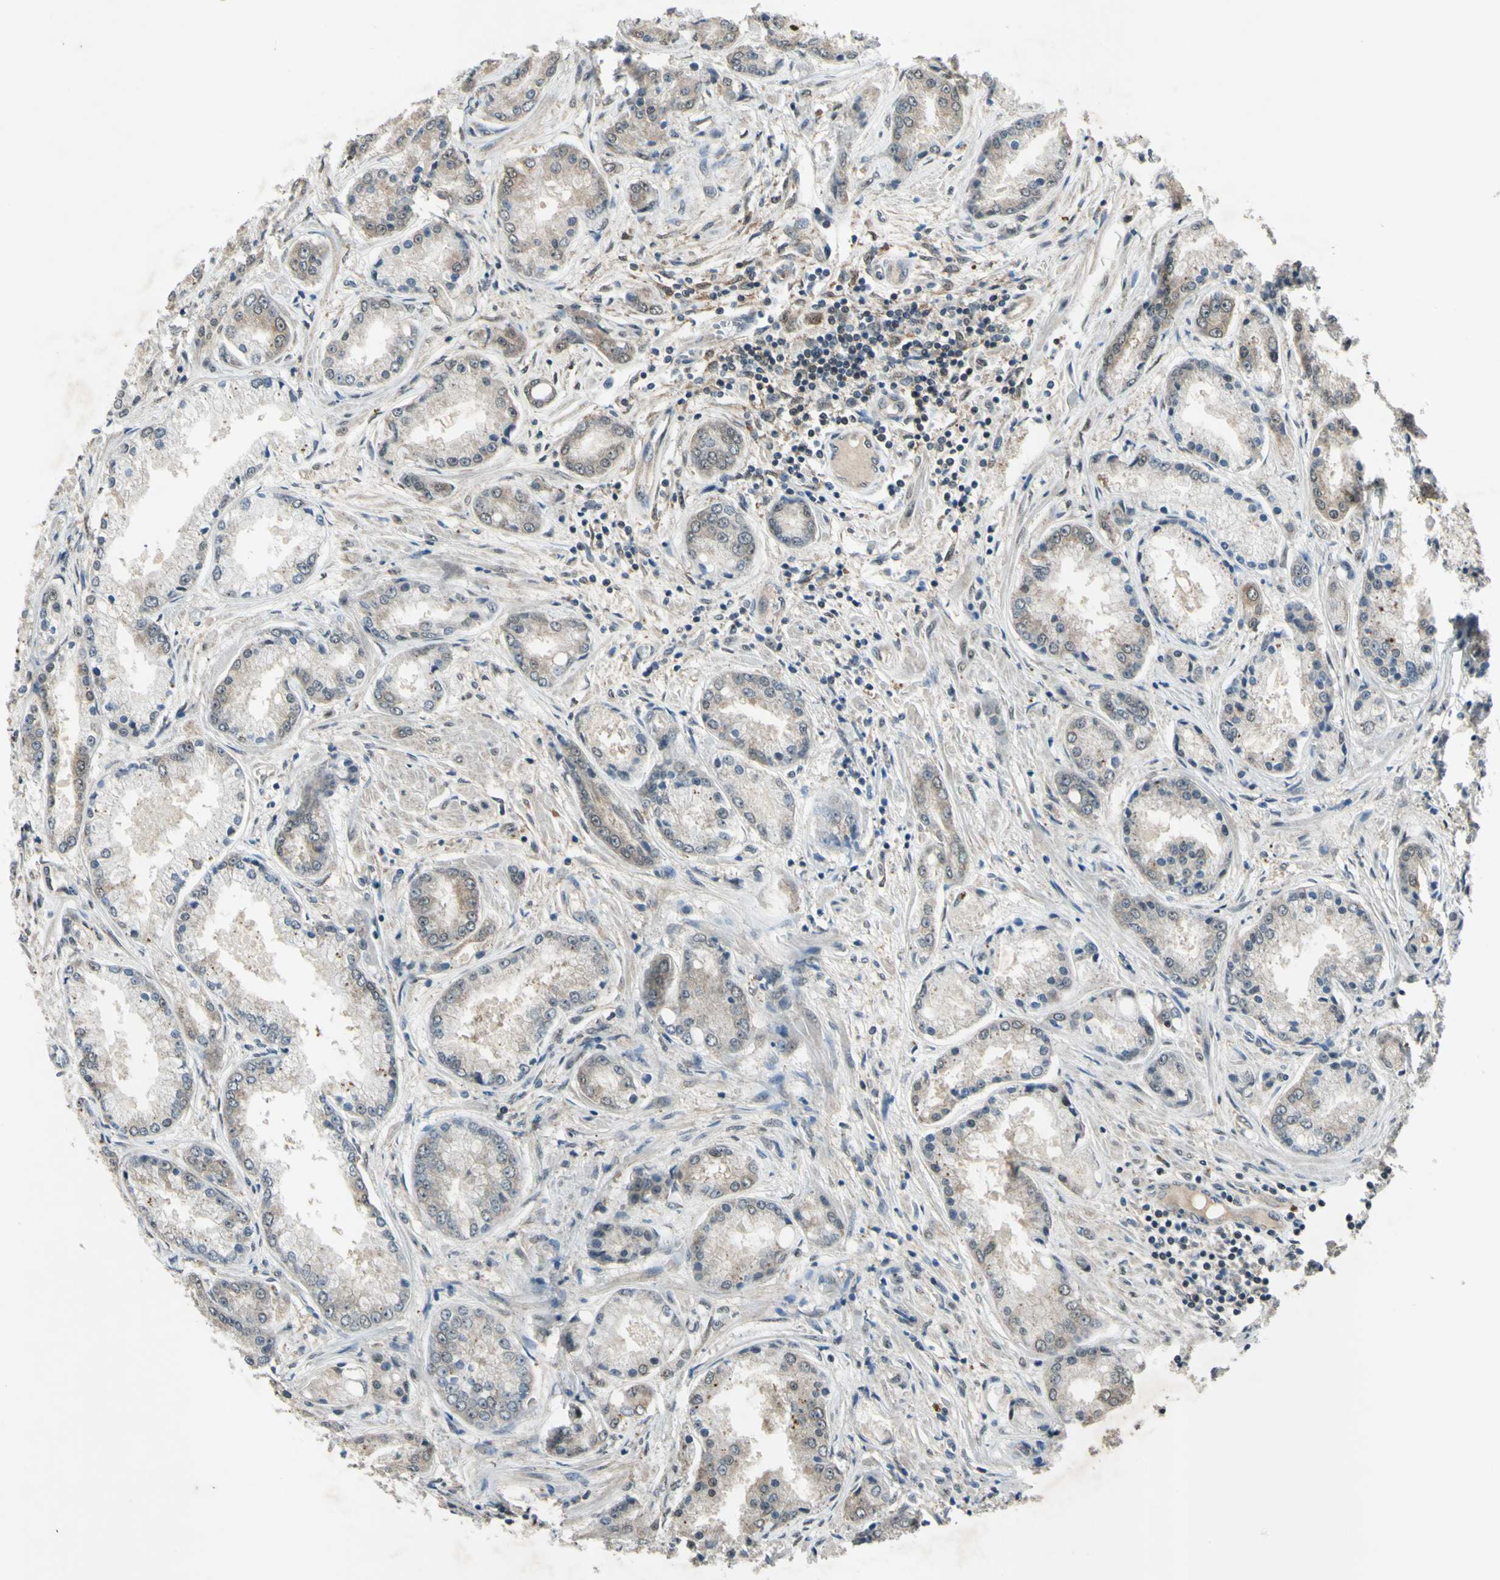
{"staining": {"intensity": "weak", "quantity": "25%-75%", "location": "cytoplasmic/membranous"}, "tissue": "prostate cancer", "cell_type": "Tumor cells", "image_type": "cancer", "snomed": [{"axis": "morphology", "description": "Adenocarcinoma, High grade"}, {"axis": "topography", "description": "Prostate"}], "caption": "This is a micrograph of immunohistochemistry (IHC) staining of high-grade adenocarcinoma (prostate), which shows weak positivity in the cytoplasmic/membranous of tumor cells.", "gene": "PSMD5", "patient": {"sex": "male", "age": 59}}